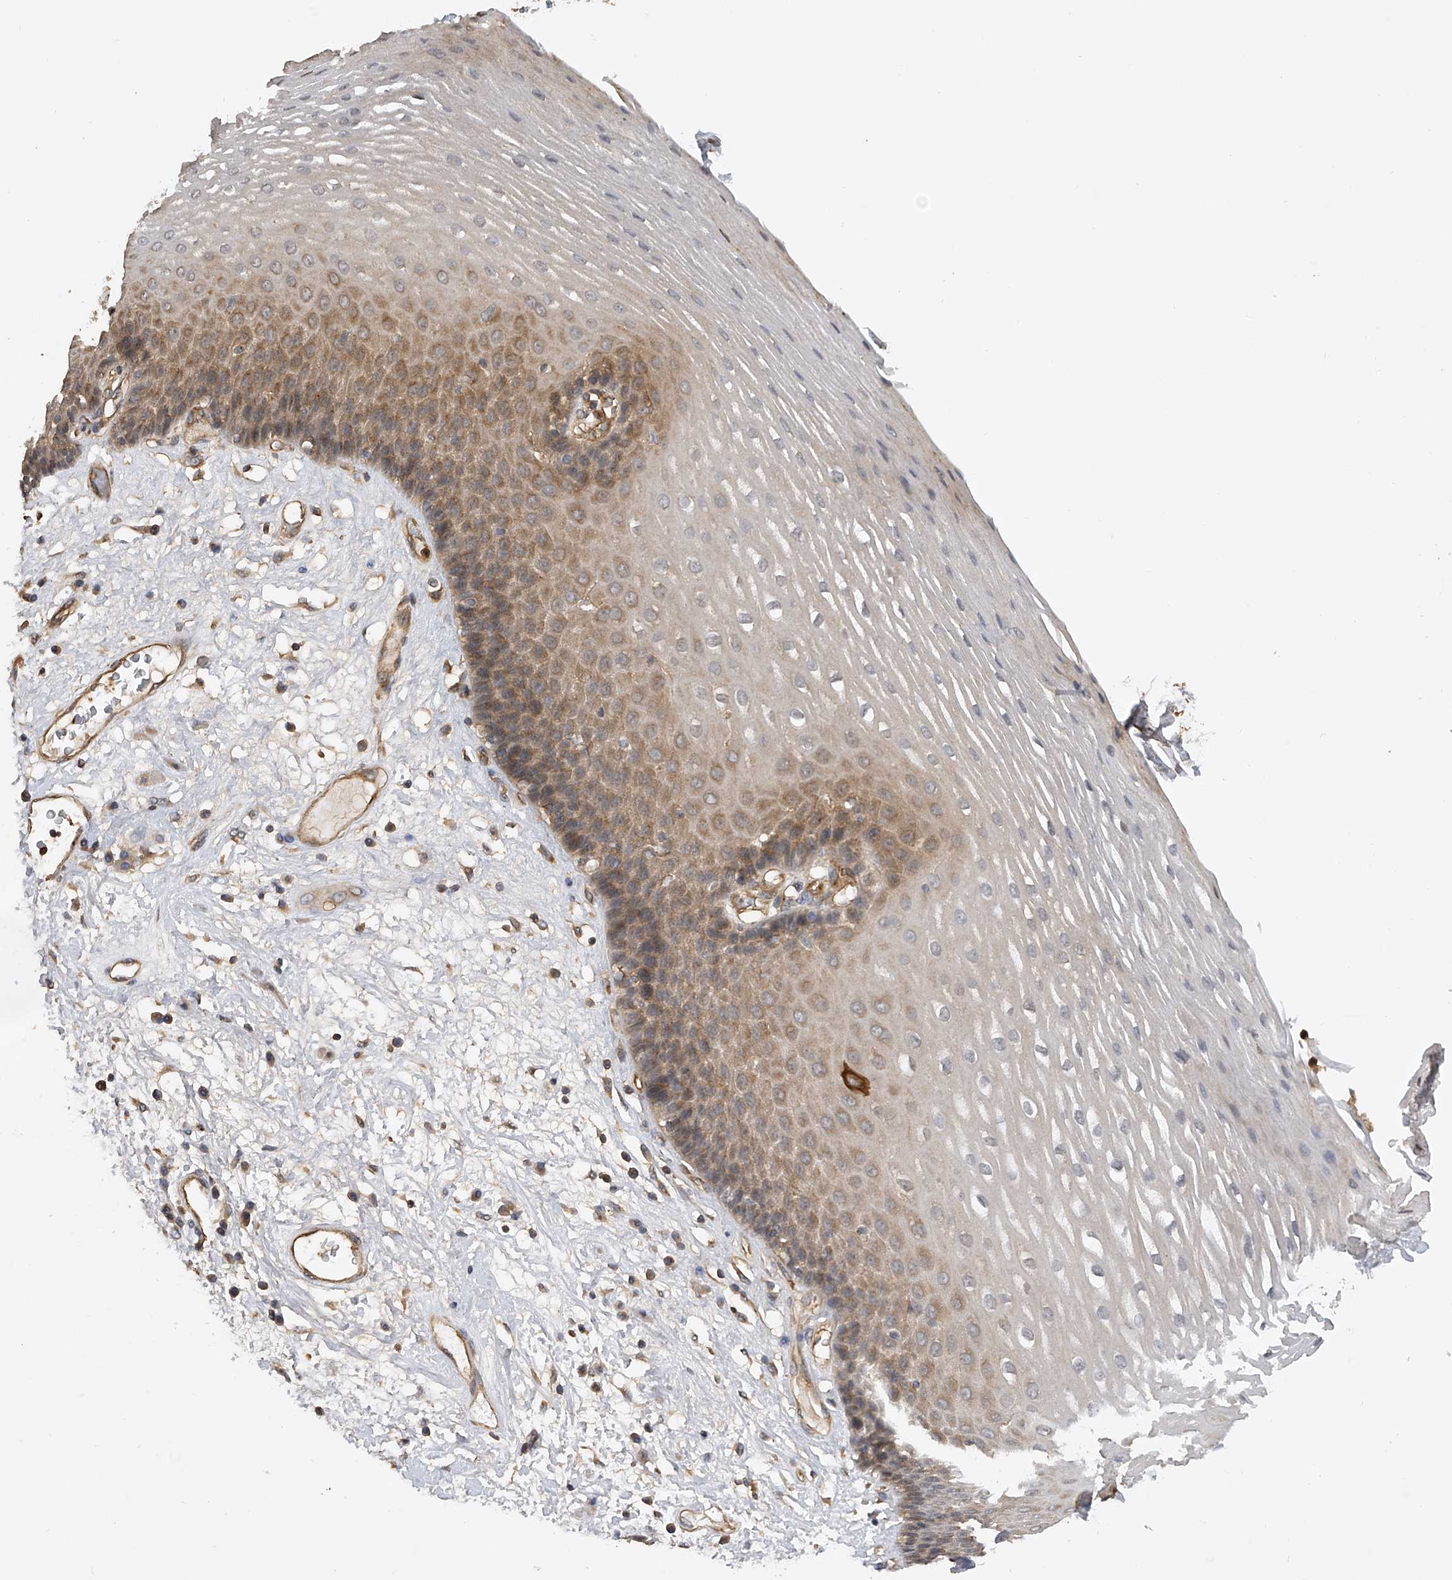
{"staining": {"intensity": "moderate", "quantity": "25%-75%", "location": "cytoplasmic/membranous"}, "tissue": "esophagus", "cell_type": "Squamous epithelial cells", "image_type": "normal", "snomed": [{"axis": "morphology", "description": "Normal tissue, NOS"}, {"axis": "morphology", "description": "Adenocarcinoma, NOS"}, {"axis": "topography", "description": "Esophagus"}], "caption": "A brown stain labels moderate cytoplasmic/membranous positivity of a protein in squamous epithelial cells of normal human esophagus.", "gene": "PTPRA", "patient": {"sex": "male", "age": 62}}